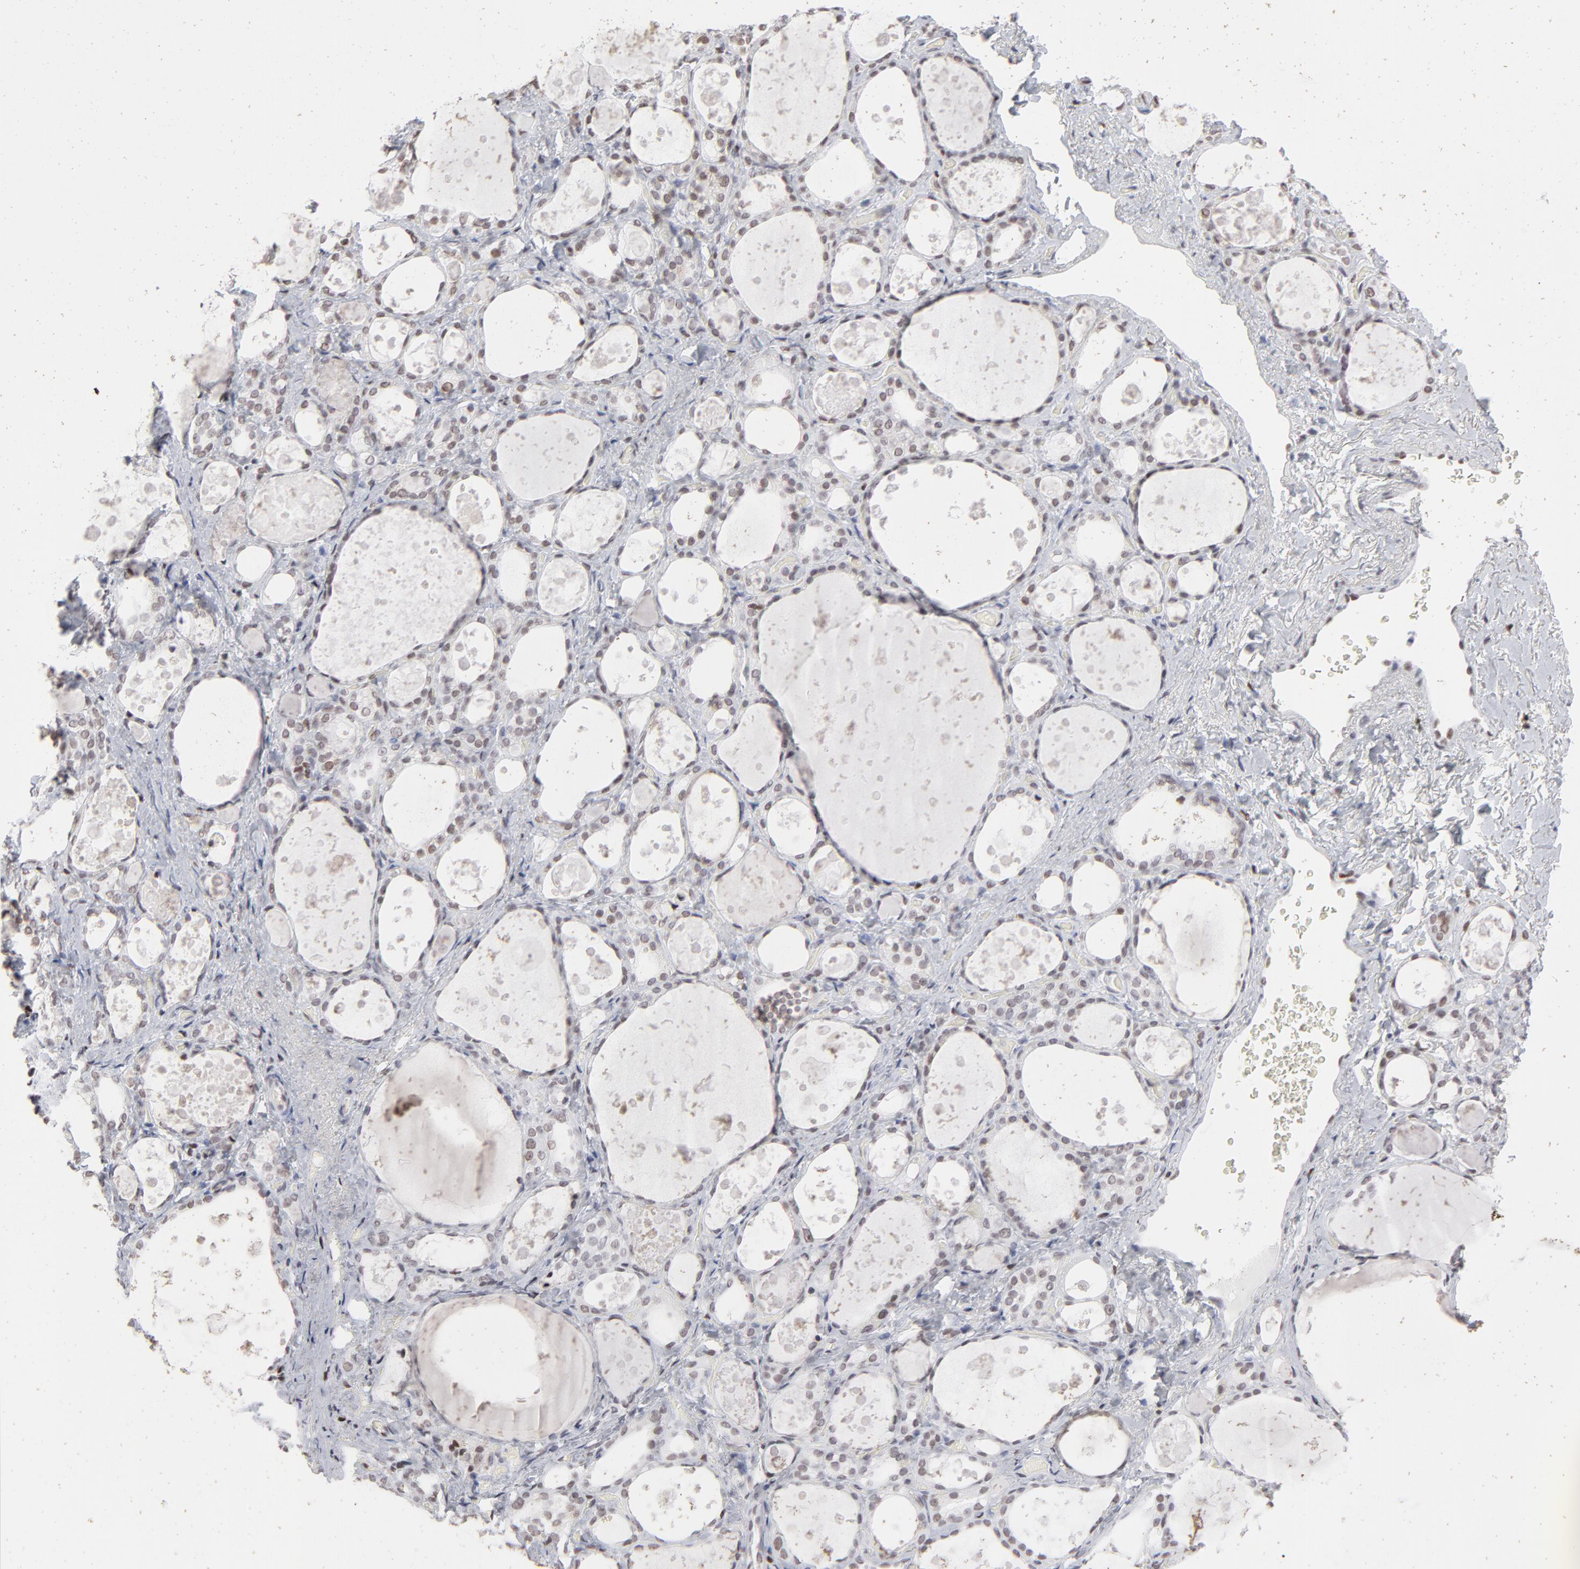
{"staining": {"intensity": "moderate", "quantity": ">75%", "location": "nuclear"}, "tissue": "thyroid gland", "cell_type": "Glandular cells", "image_type": "normal", "snomed": [{"axis": "morphology", "description": "Normal tissue, NOS"}, {"axis": "topography", "description": "Thyroid gland"}], "caption": "Protein staining of unremarkable thyroid gland exhibits moderate nuclear staining in about >75% of glandular cells.", "gene": "PARP1", "patient": {"sex": "female", "age": 75}}